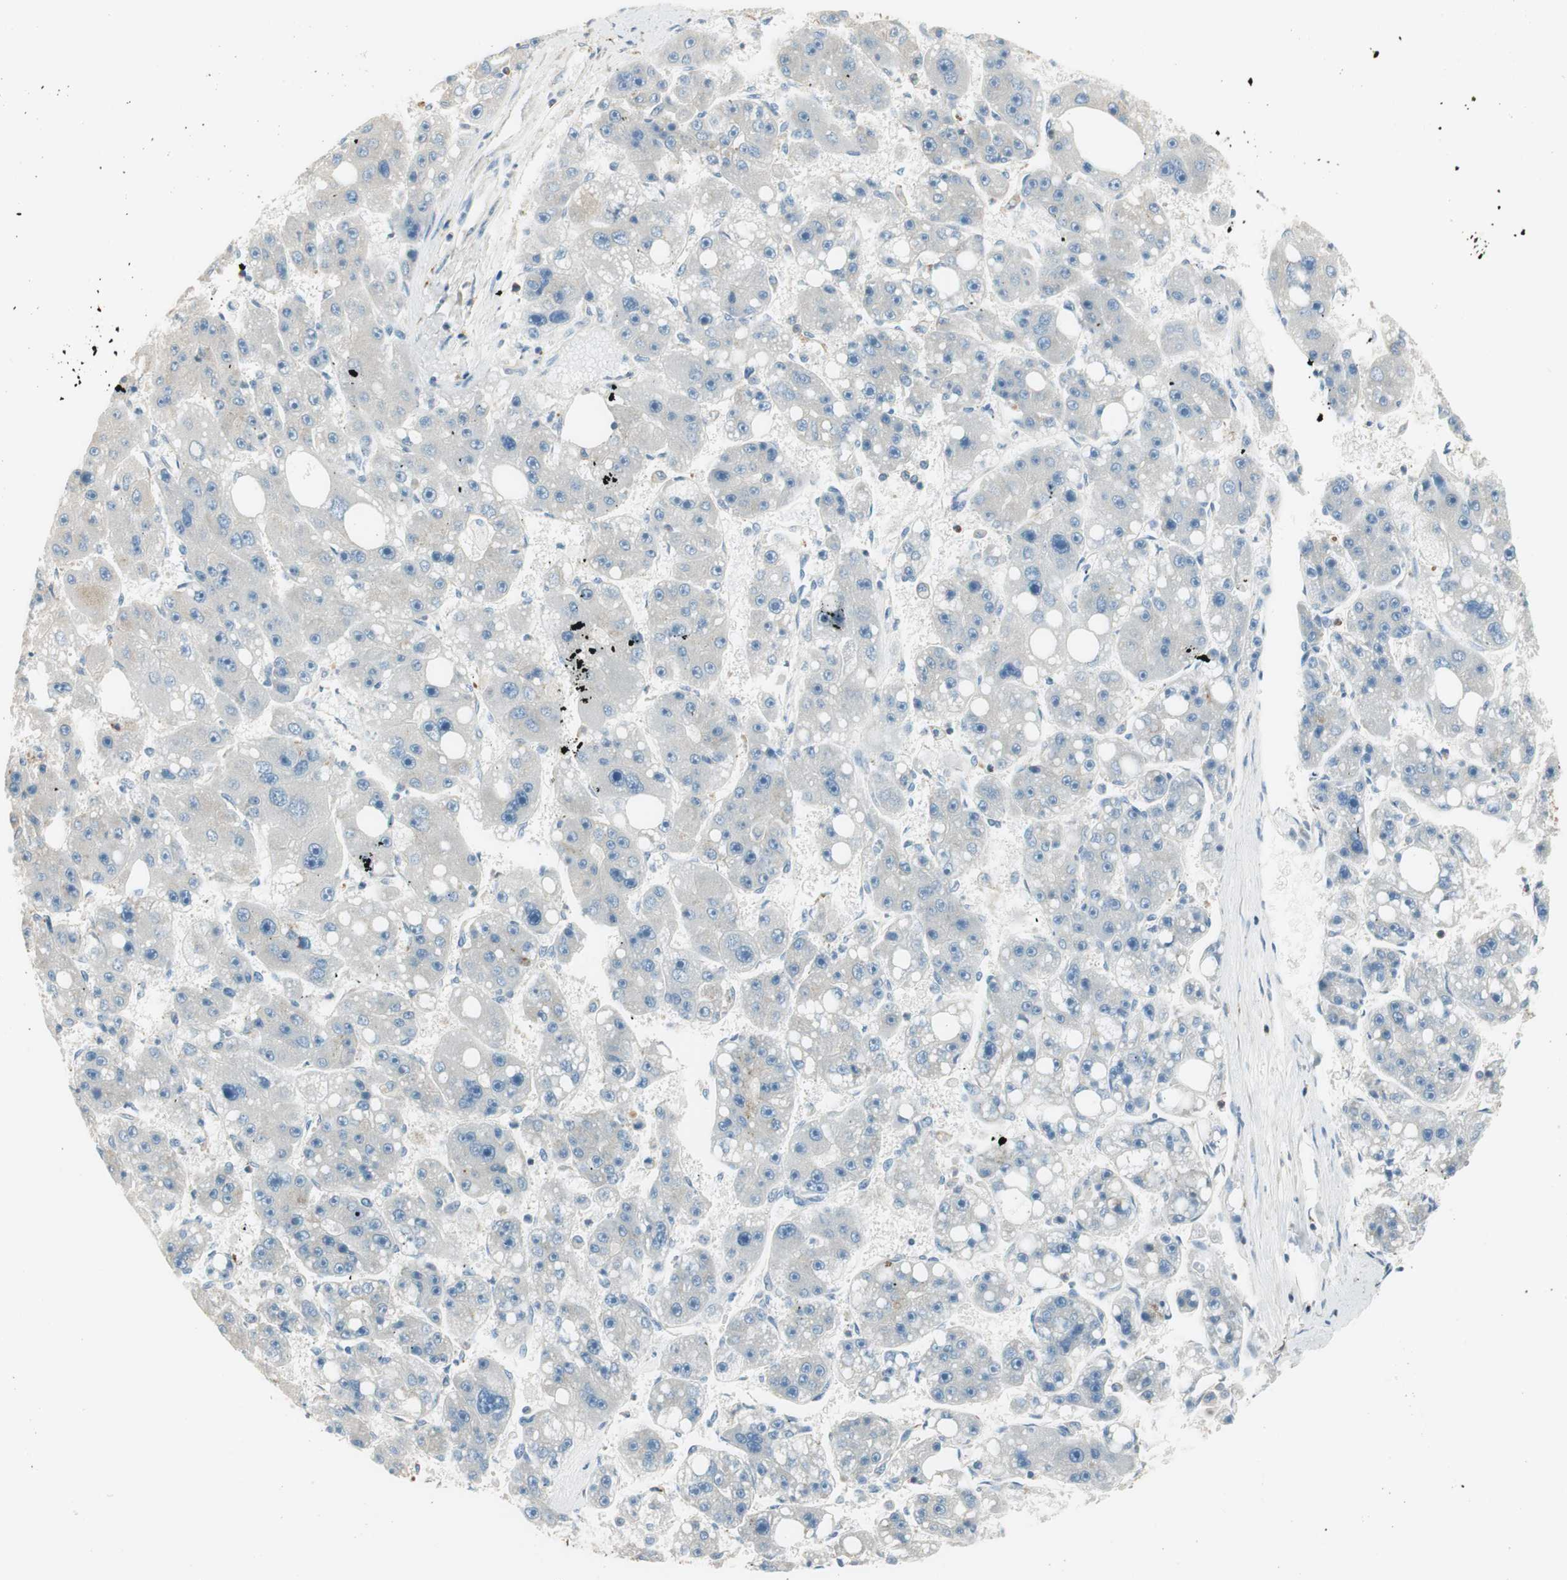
{"staining": {"intensity": "negative", "quantity": "none", "location": "none"}, "tissue": "liver cancer", "cell_type": "Tumor cells", "image_type": "cancer", "snomed": [{"axis": "morphology", "description": "Carcinoma, Hepatocellular, NOS"}, {"axis": "topography", "description": "Liver"}], "caption": "A micrograph of liver hepatocellular carcinoma stained for a protein displays no brown staining in tumor cells.", "gene": "PI4K2B", "patient": {"sex": "female", "age": 61}}